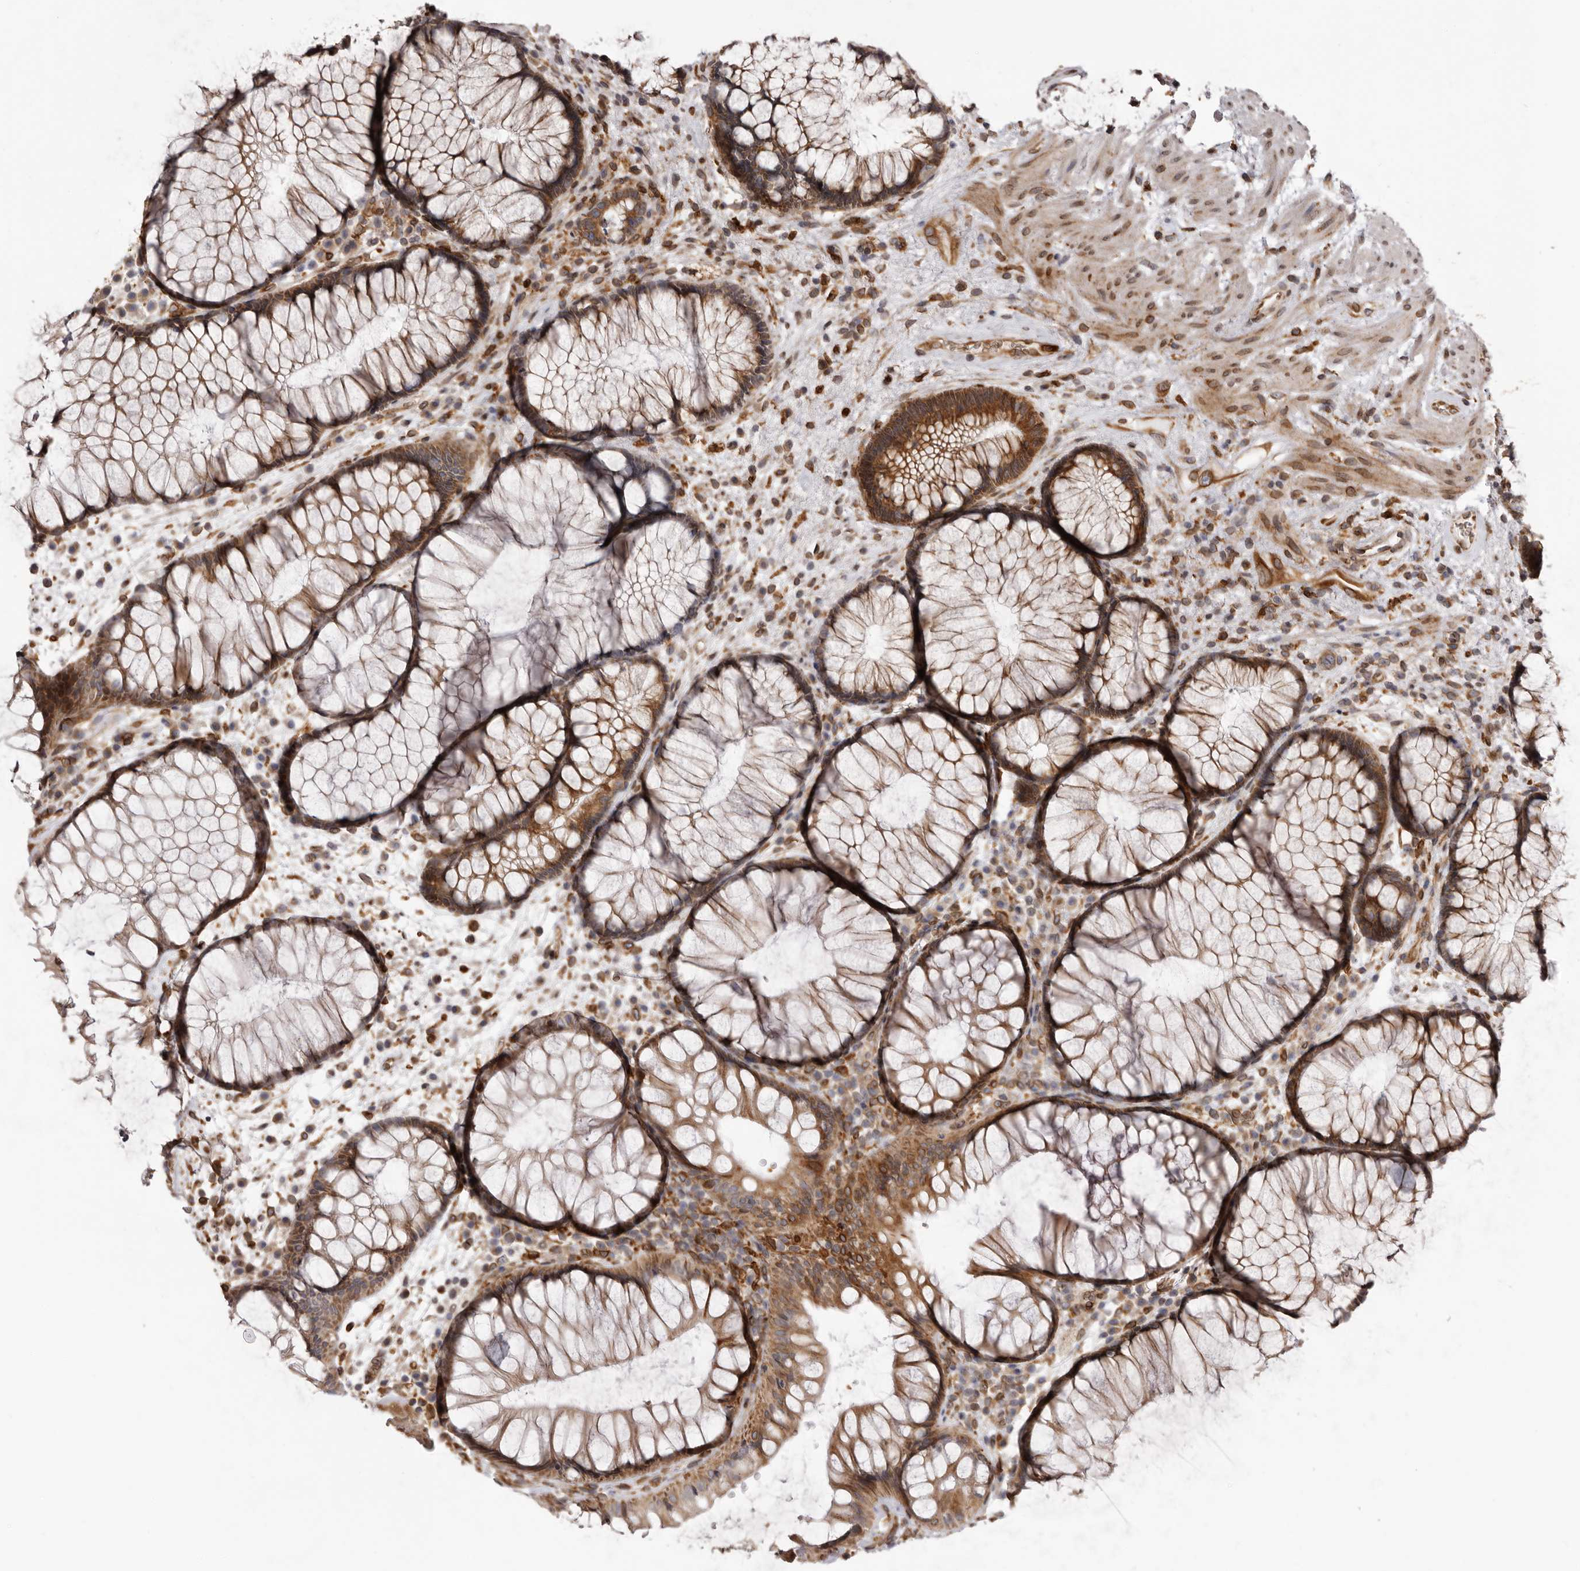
{"staining": {"intensity": "moderate", "quantity": ">75%", "location": "cytoplasmic/membranous"}, "tissue": "rectum", "cell_type": "Glandular cells", "image_type": "normal", "snomed": [{"axis": "morphology", "description": "Normal tissue, NOS"}, {"axis": "topography", "description": "Rectum"}], "caption": "Immunohistochemistry (IHC) of normal rectum shows medium levels of moderate cytoplasmic/membranous positivity in approximately >75% of glandular cells.", "gene": "C4orf3", "patient": {"sex": "male", "age": 51}}